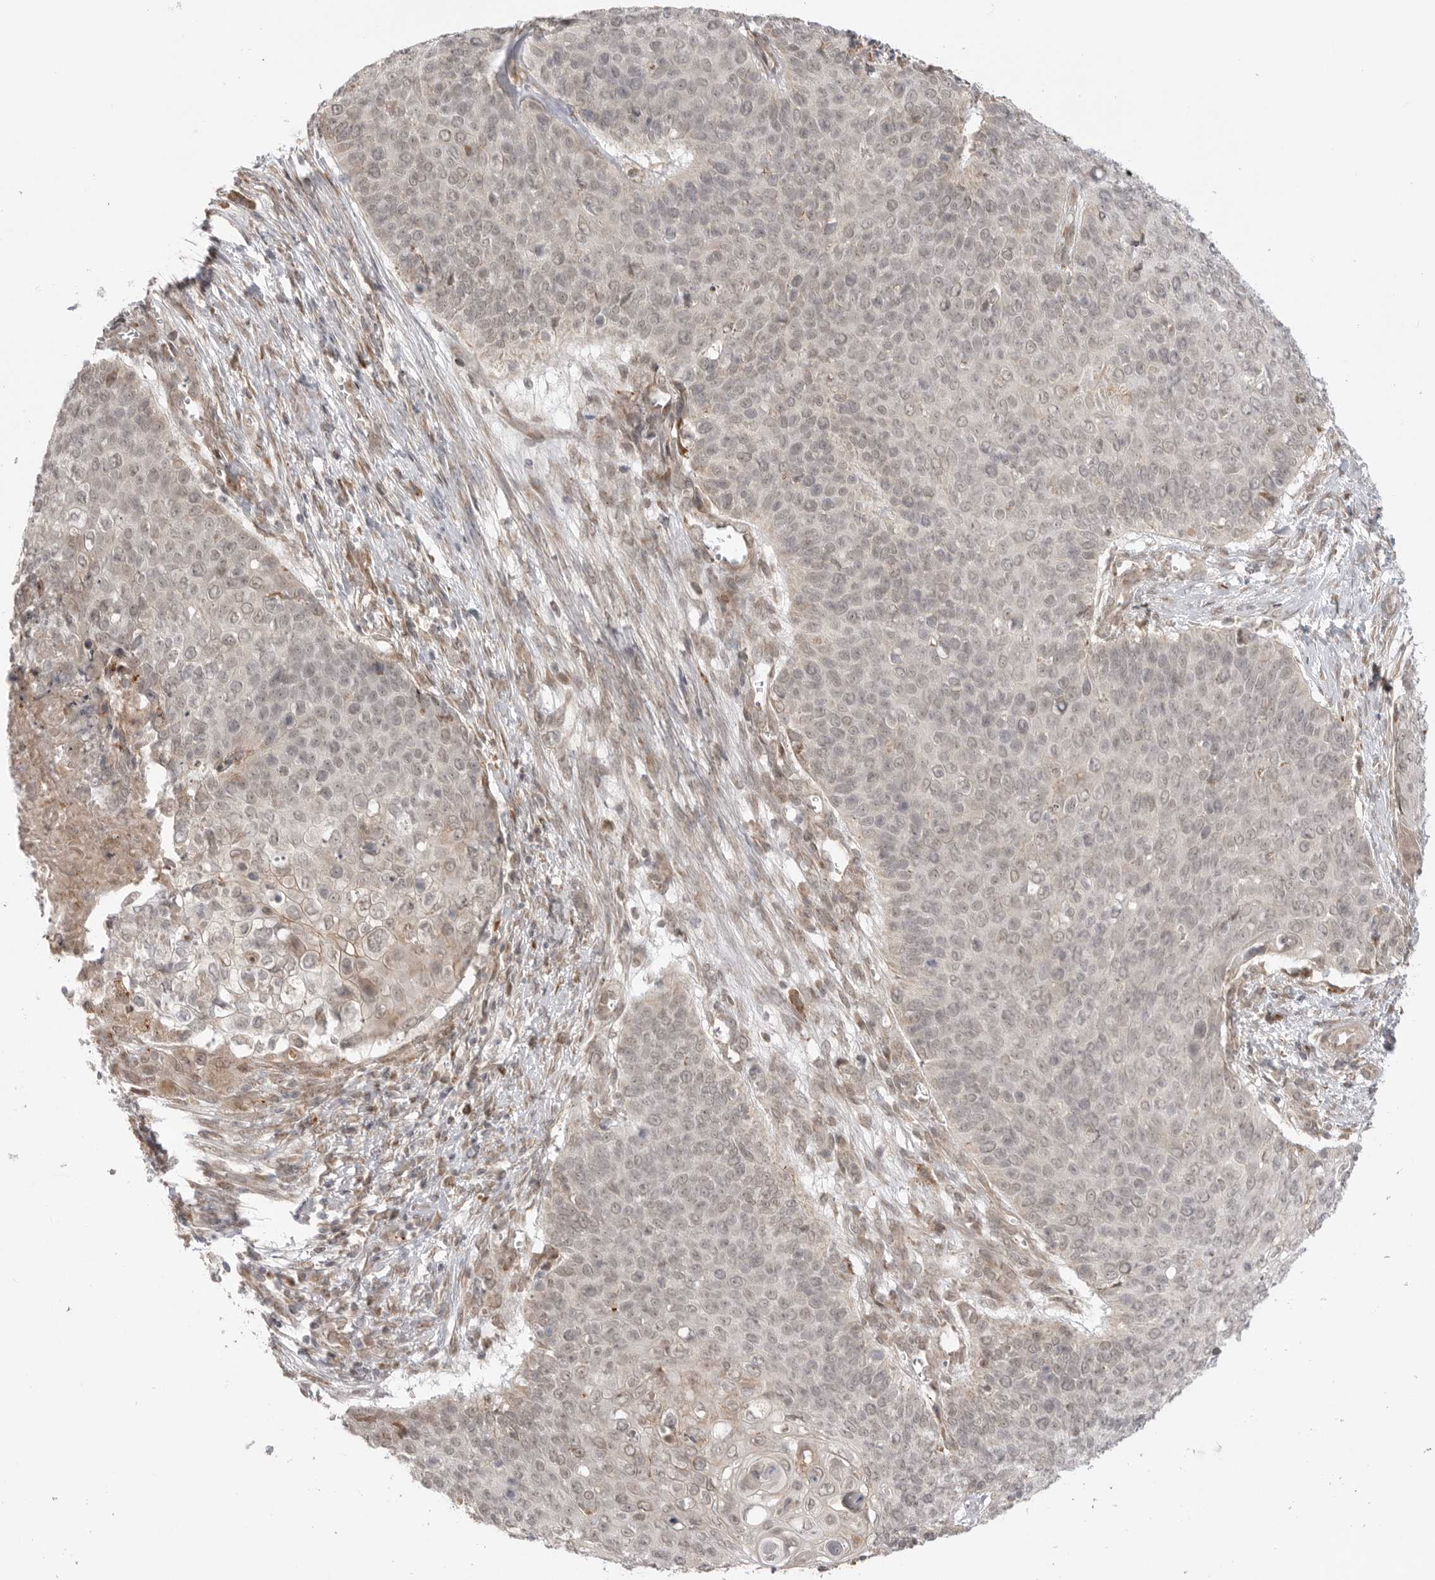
{"staining": {"intensity": "weak", "quantity": "<25%", "location": "nuclear"}, "tissue": "cervical cancer", "cell_type": "Tumor cells", "image_type": "cancer", "snomed": [{"axis": "morphology", "description": "Squamous cell carcinoma, NOS"}, {"axis": "topography", "description": "Cervix"}], "caption": "Cervical cancer (squamous cell carcinoma) was stained to show a protein in brown. There is no significant positivity in tumor cells.", "gene": "KALRN", "patient": {"sex": "female", "age": 39}}